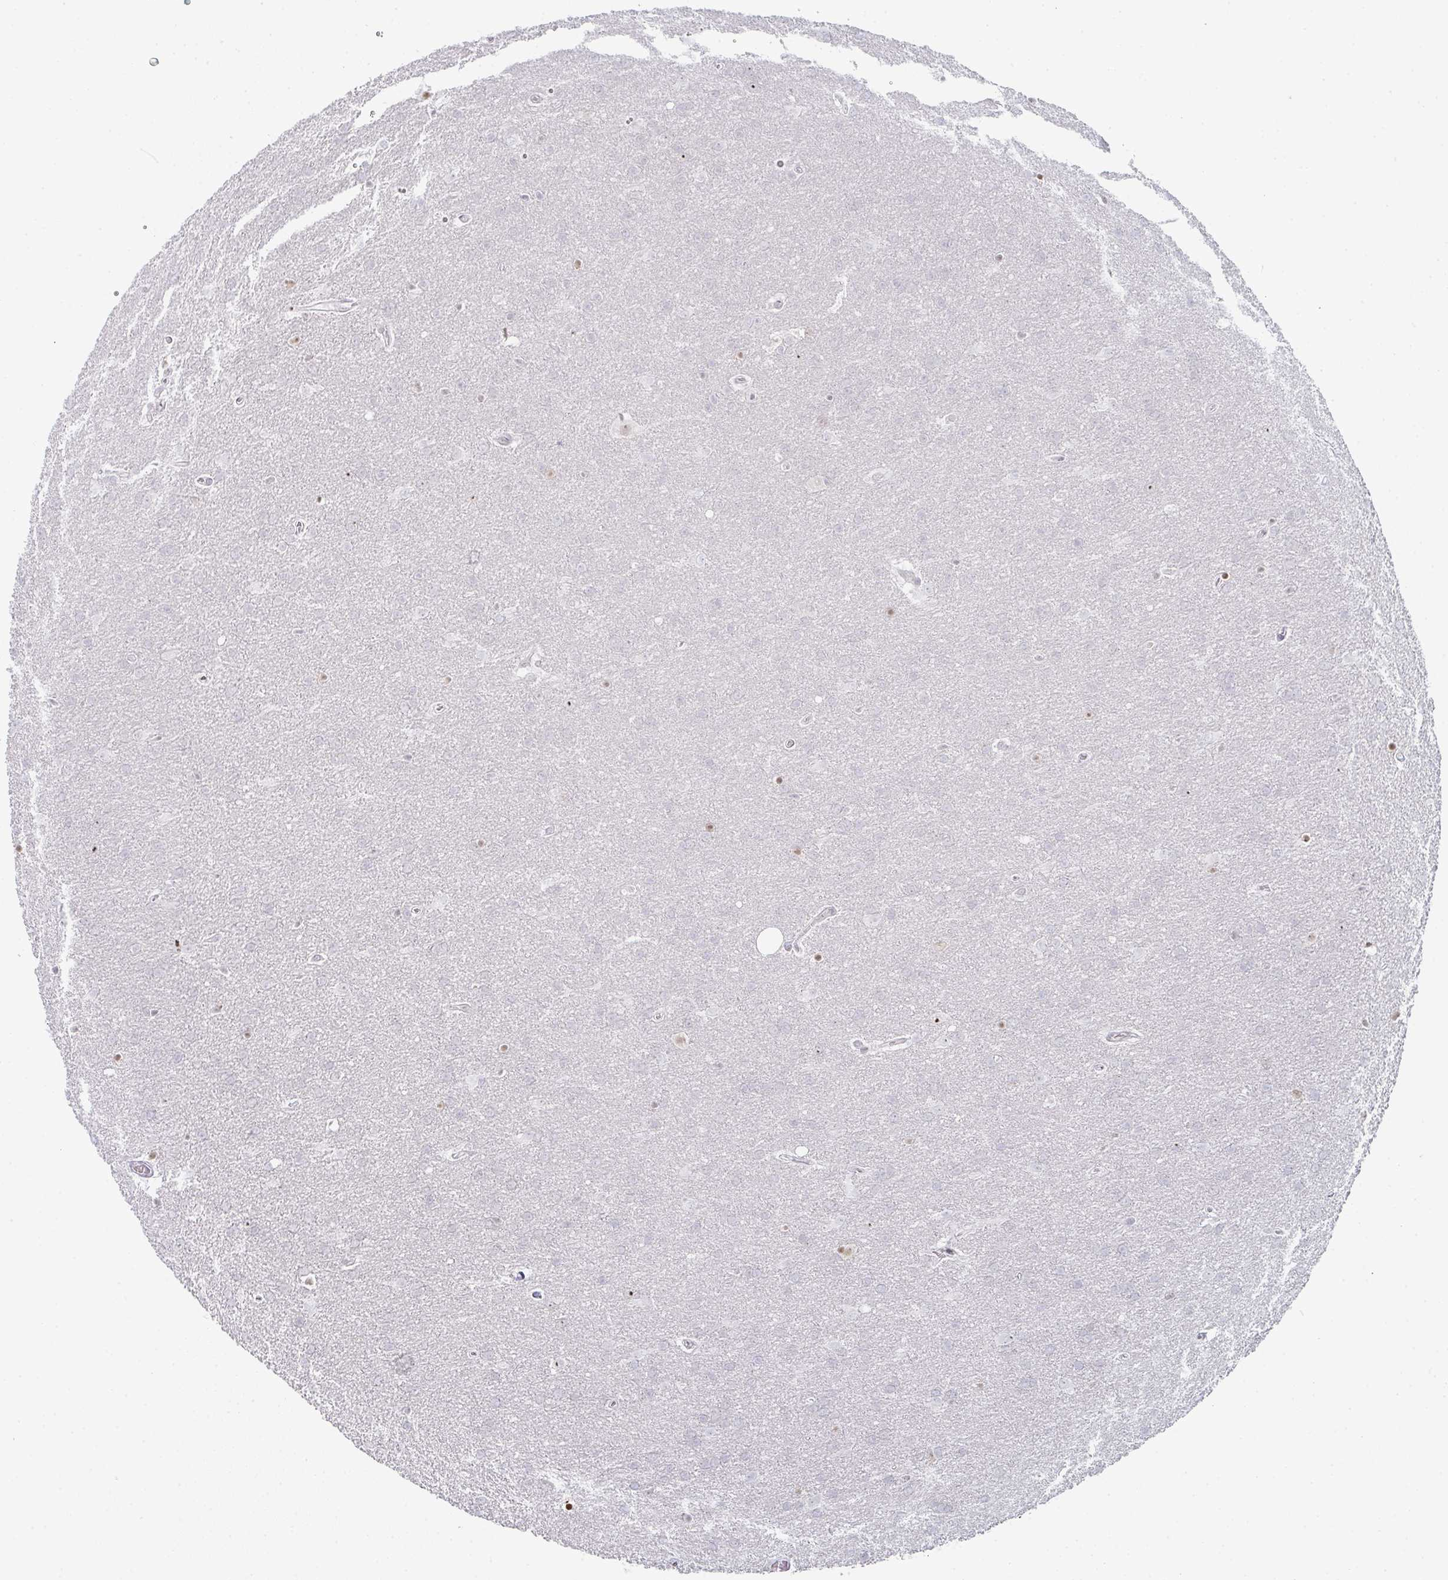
{"staining": {"intensity": "negative", "quantity": "none", "location": "none"}, "tissue": "glioma", "cell_type": "Tumor cells", "image_type": "cancer", "snomed": [{"axis": "morphology", "description": "Glioma, malignant, Low grade"}, {"axis": "topography", "description": "Brain"}], "caption": "This is an immunohistochemistry histopathology image of low-grade glioma (malignant). There is no staining in tumor cells.", "gene": "POU2AF2", "patient": {"sex": "female", "age": 32}}